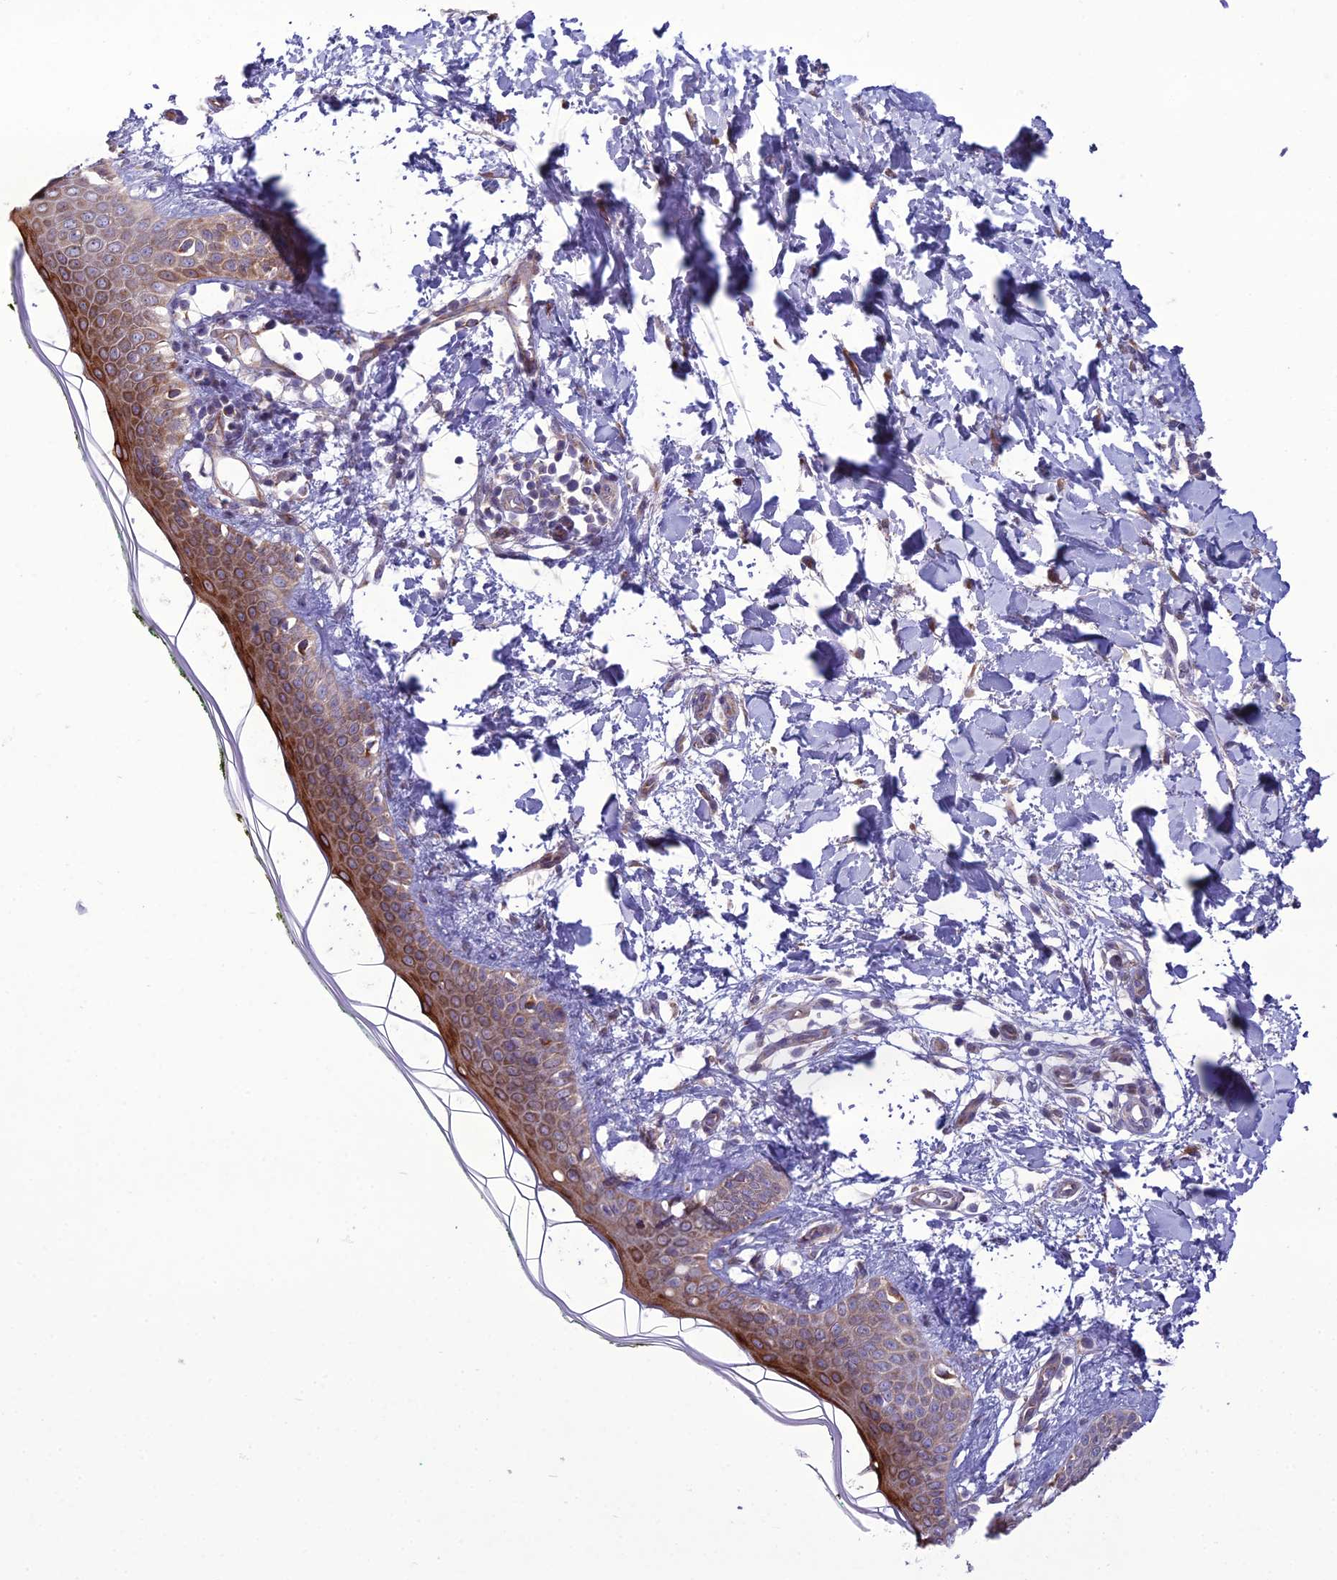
{"staining": {"intensity": "negative", "quantity": "none", "location": "none"}, "tissue": "skin", "cell_type": "Fibroblasts", "image_type": "normal", "snomed": [{"axis": "morphology", "description": "Normal tissue, NOS"}, {"axis": "topography", "description": "Skin"}], "caption": "Image shows no significant protein staining in fibroblasts of normal skin. (Brightfield microscopy of DAB (3,3'-diaminobenzidine) IHC at high magnification).", "gene": "NODAL", "patient": {"sex": "female", "age": 34}}